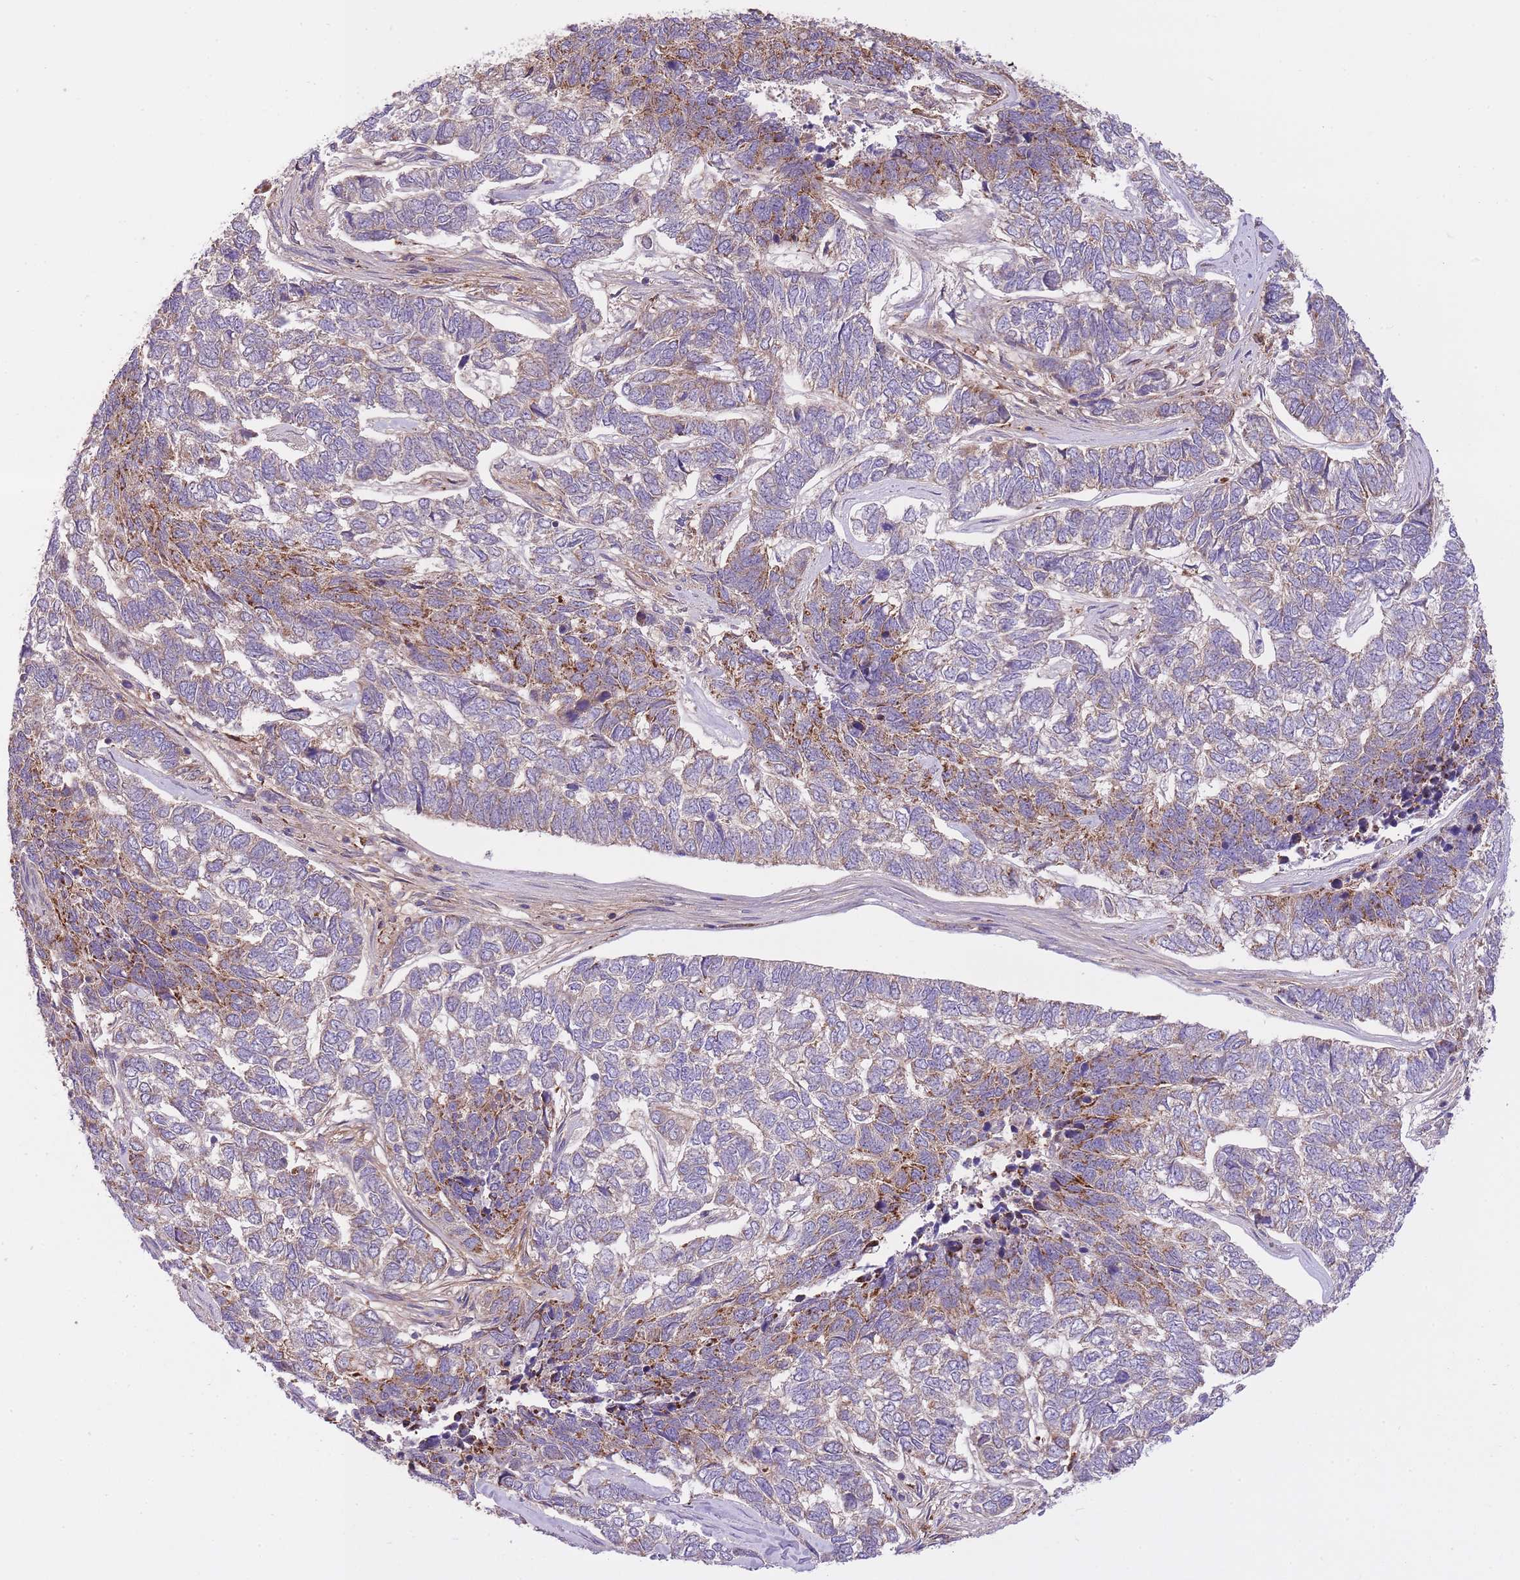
{"staining": {"intensity": "moderate", "quantity": "<25%", "location": "cytoplasmic/membranous"}, "tissue": "skin cancer", "cell_type": "Tumor cells", "image_type": "cancer", "snomed": [{"axis": "morphology", "description": "Basal cell carcinoma"}, {"axis": "topography", "description": "Skin"}], "caption": "Skin cancer (basal cell carcinoma) stained with a brown dye shows moderate cytoplasmic/membranous positive expression in approximately <25% of tumor cells.", "gene": "ST3GAL3", "patient": {"sex": "female", "age": 65}}